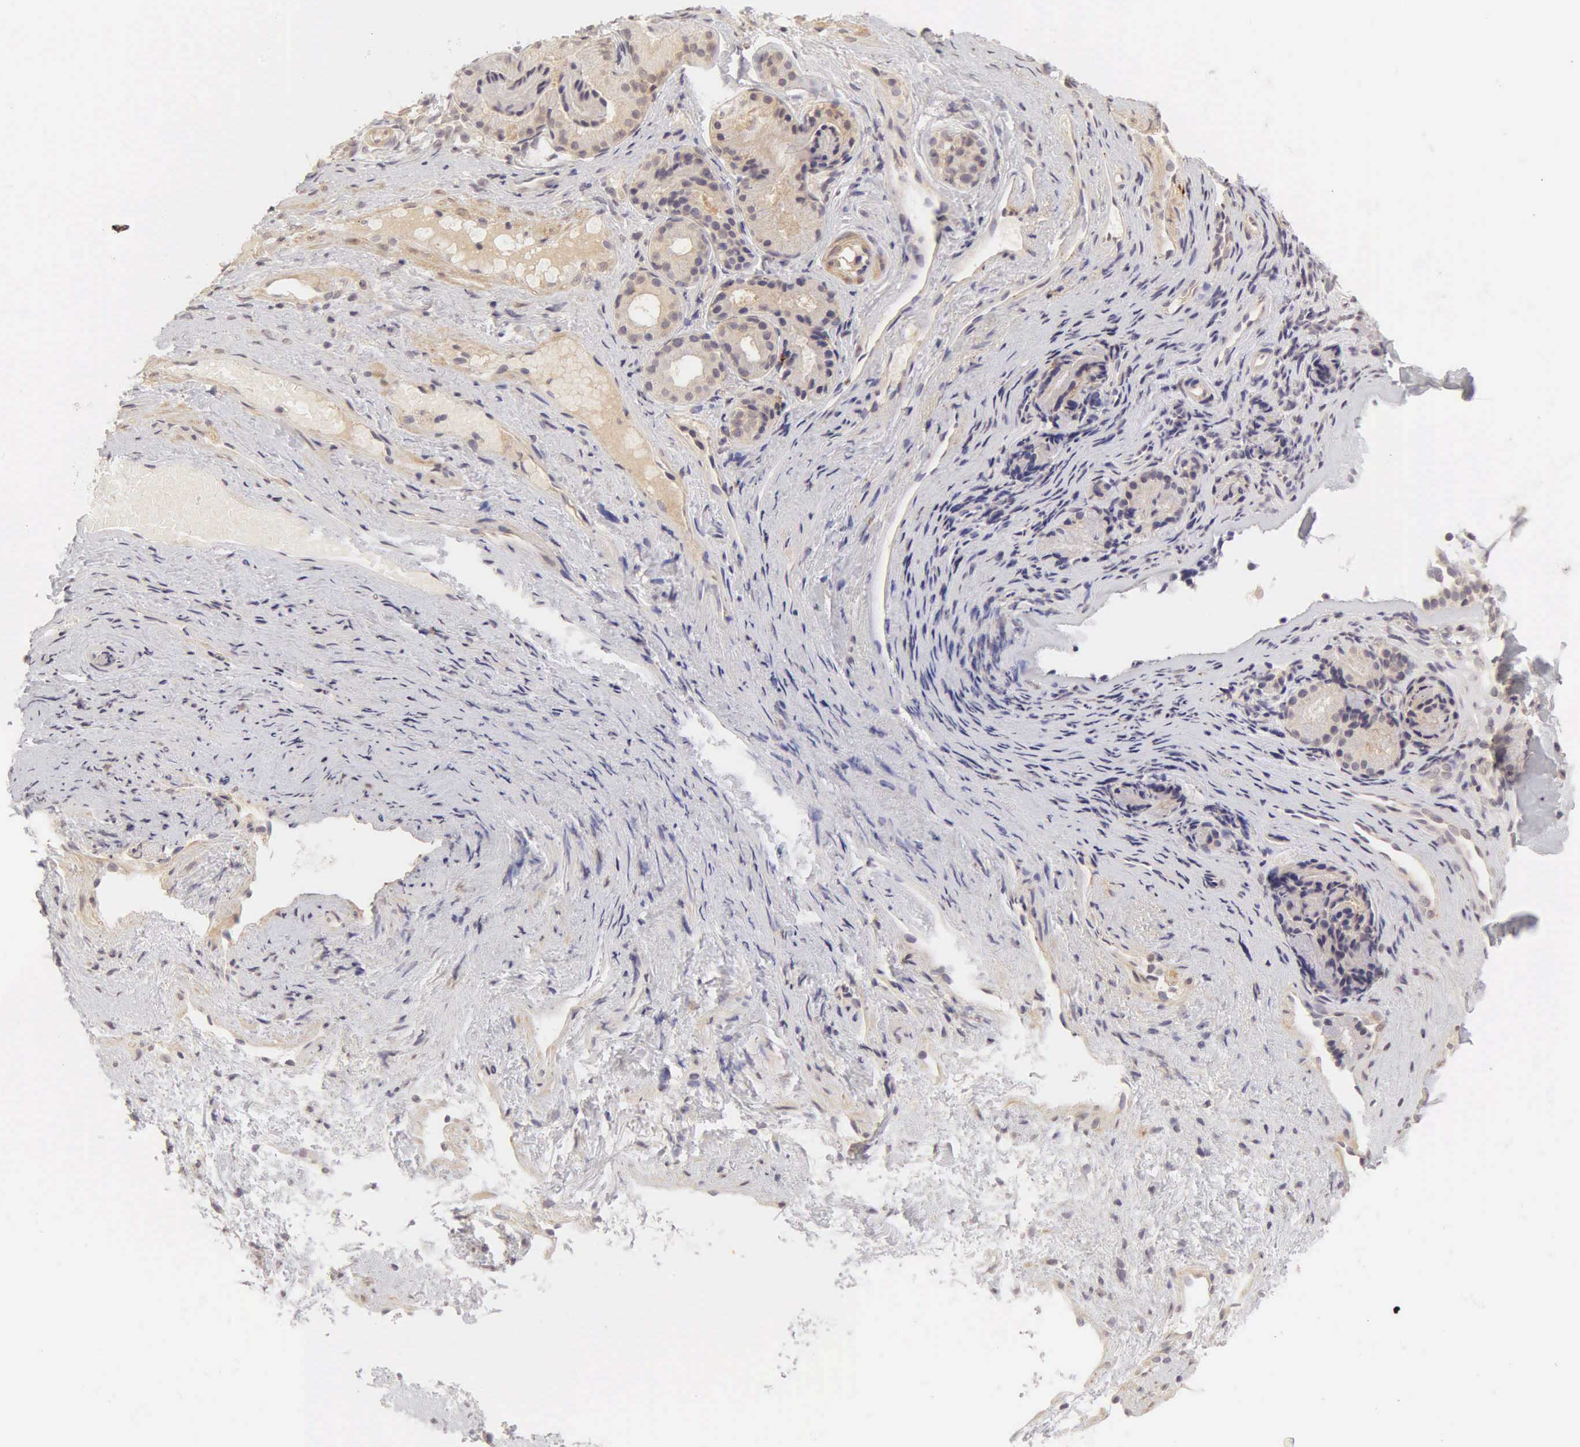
{"staining": {"intensity": "weak", "quantity": ">75%", "location": "cytoplasmic/membranous"}, "tissue": "nasopharynx", "cell_type": "Respiratory epithelial cells", "image_type": "normal", "snomed": [{"axis": "morphology", "description": "Normal tissue, NOS"}, {"axis": "topography", "description": "Nasopharynx"}], "caption": "This is a histology image of immunohistochemistry (IHC) staining of unremarkable nasopharynx, which shows weak staining in the cytoplasmic/membranous of respiratory epithelial cells.", "gene": "CD1A", "patient": {"sex": "female", "age": 78}}